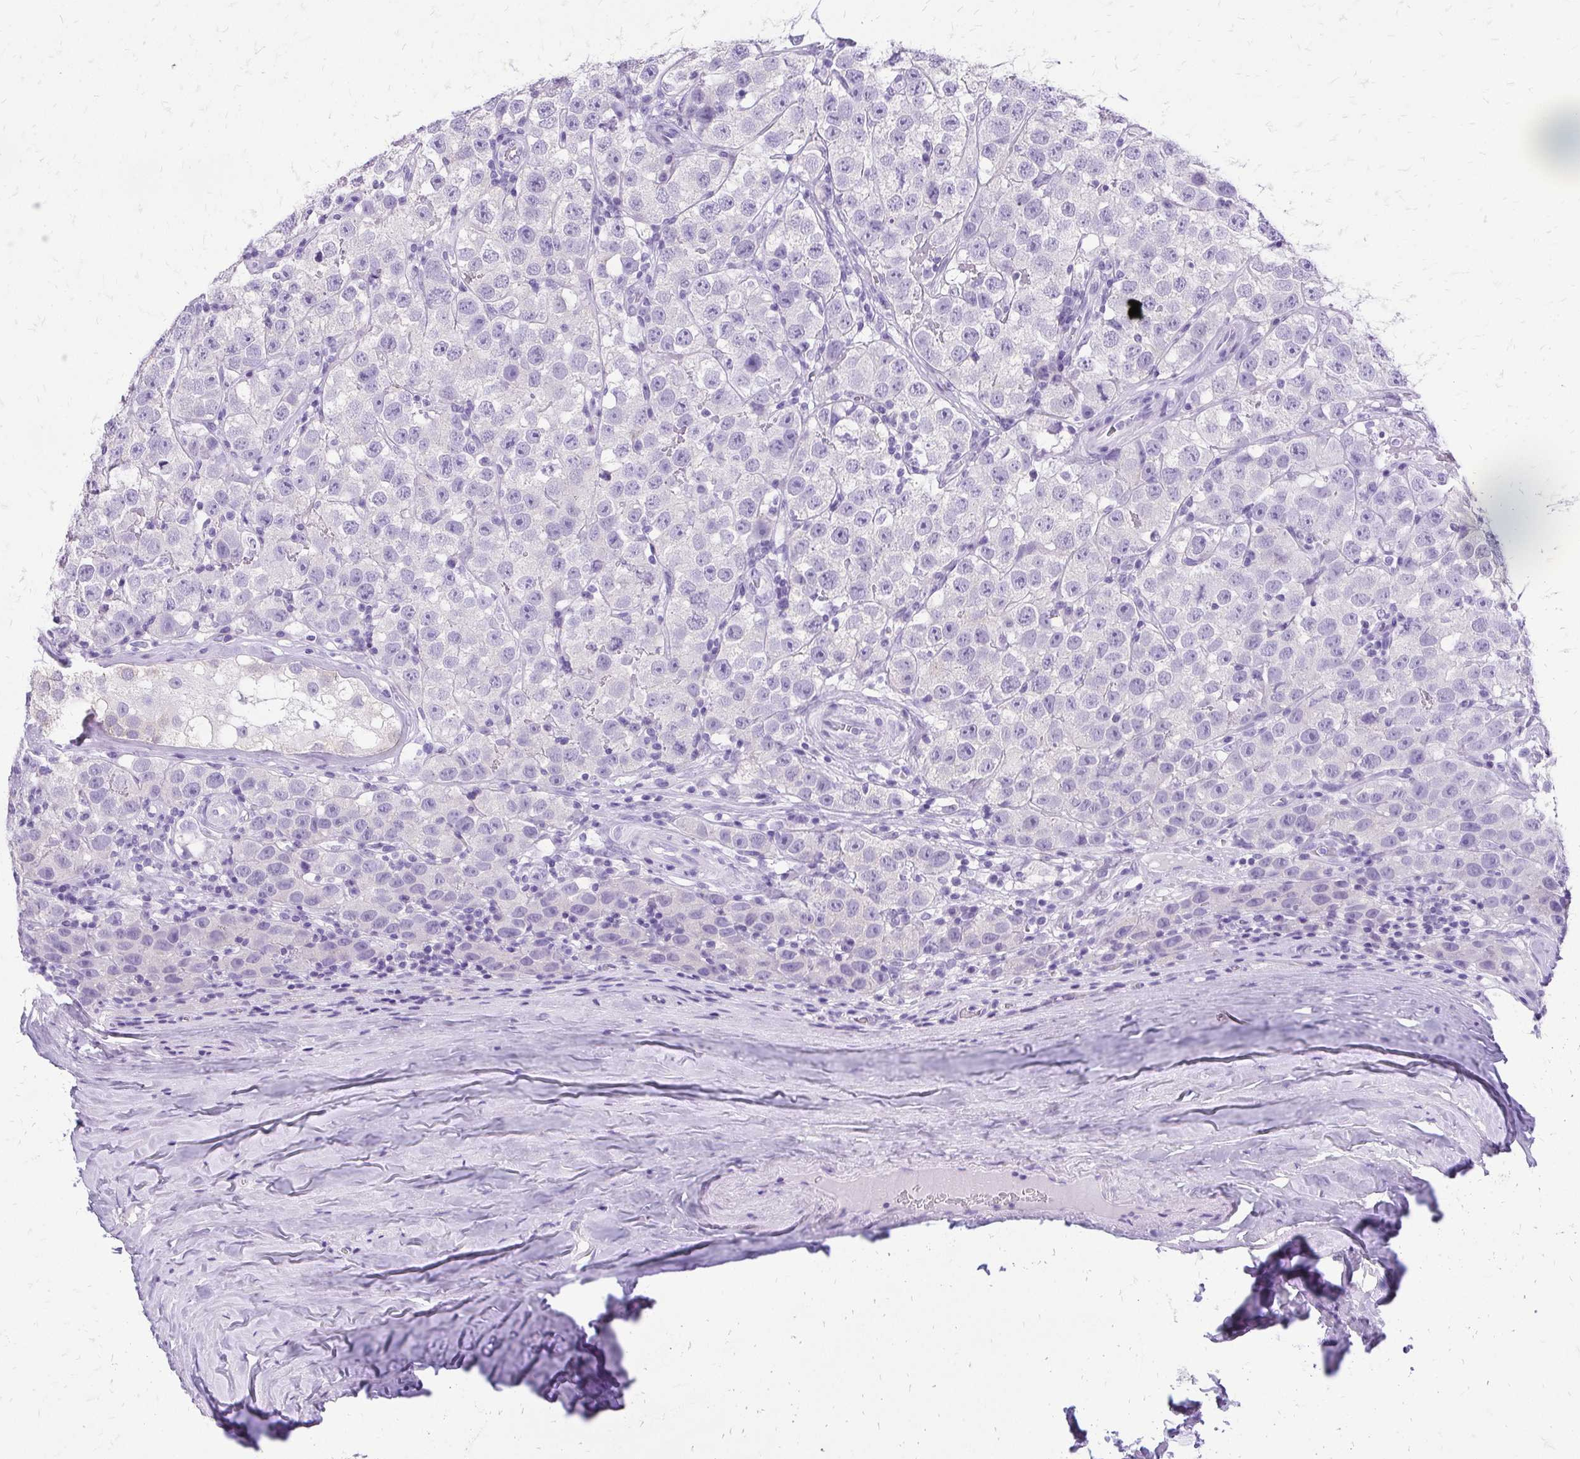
{"staining": {"intensity": "negative", "quantity": "none", "location": "none"}, "tissue": "testis cancer", "cell_type": "Tumor cells", "image_type": "cancer", "snomed": [{"axis": "morphology", "description": "Seminoma, NOS"}, {"axis": "topography", "description": "Testis"}], "caption": "Image shows no significant protein positivity in tumor cells of testis seminoma.", "gene": "SLC32A1", "patient": {"sex": "male", "age": 34}}